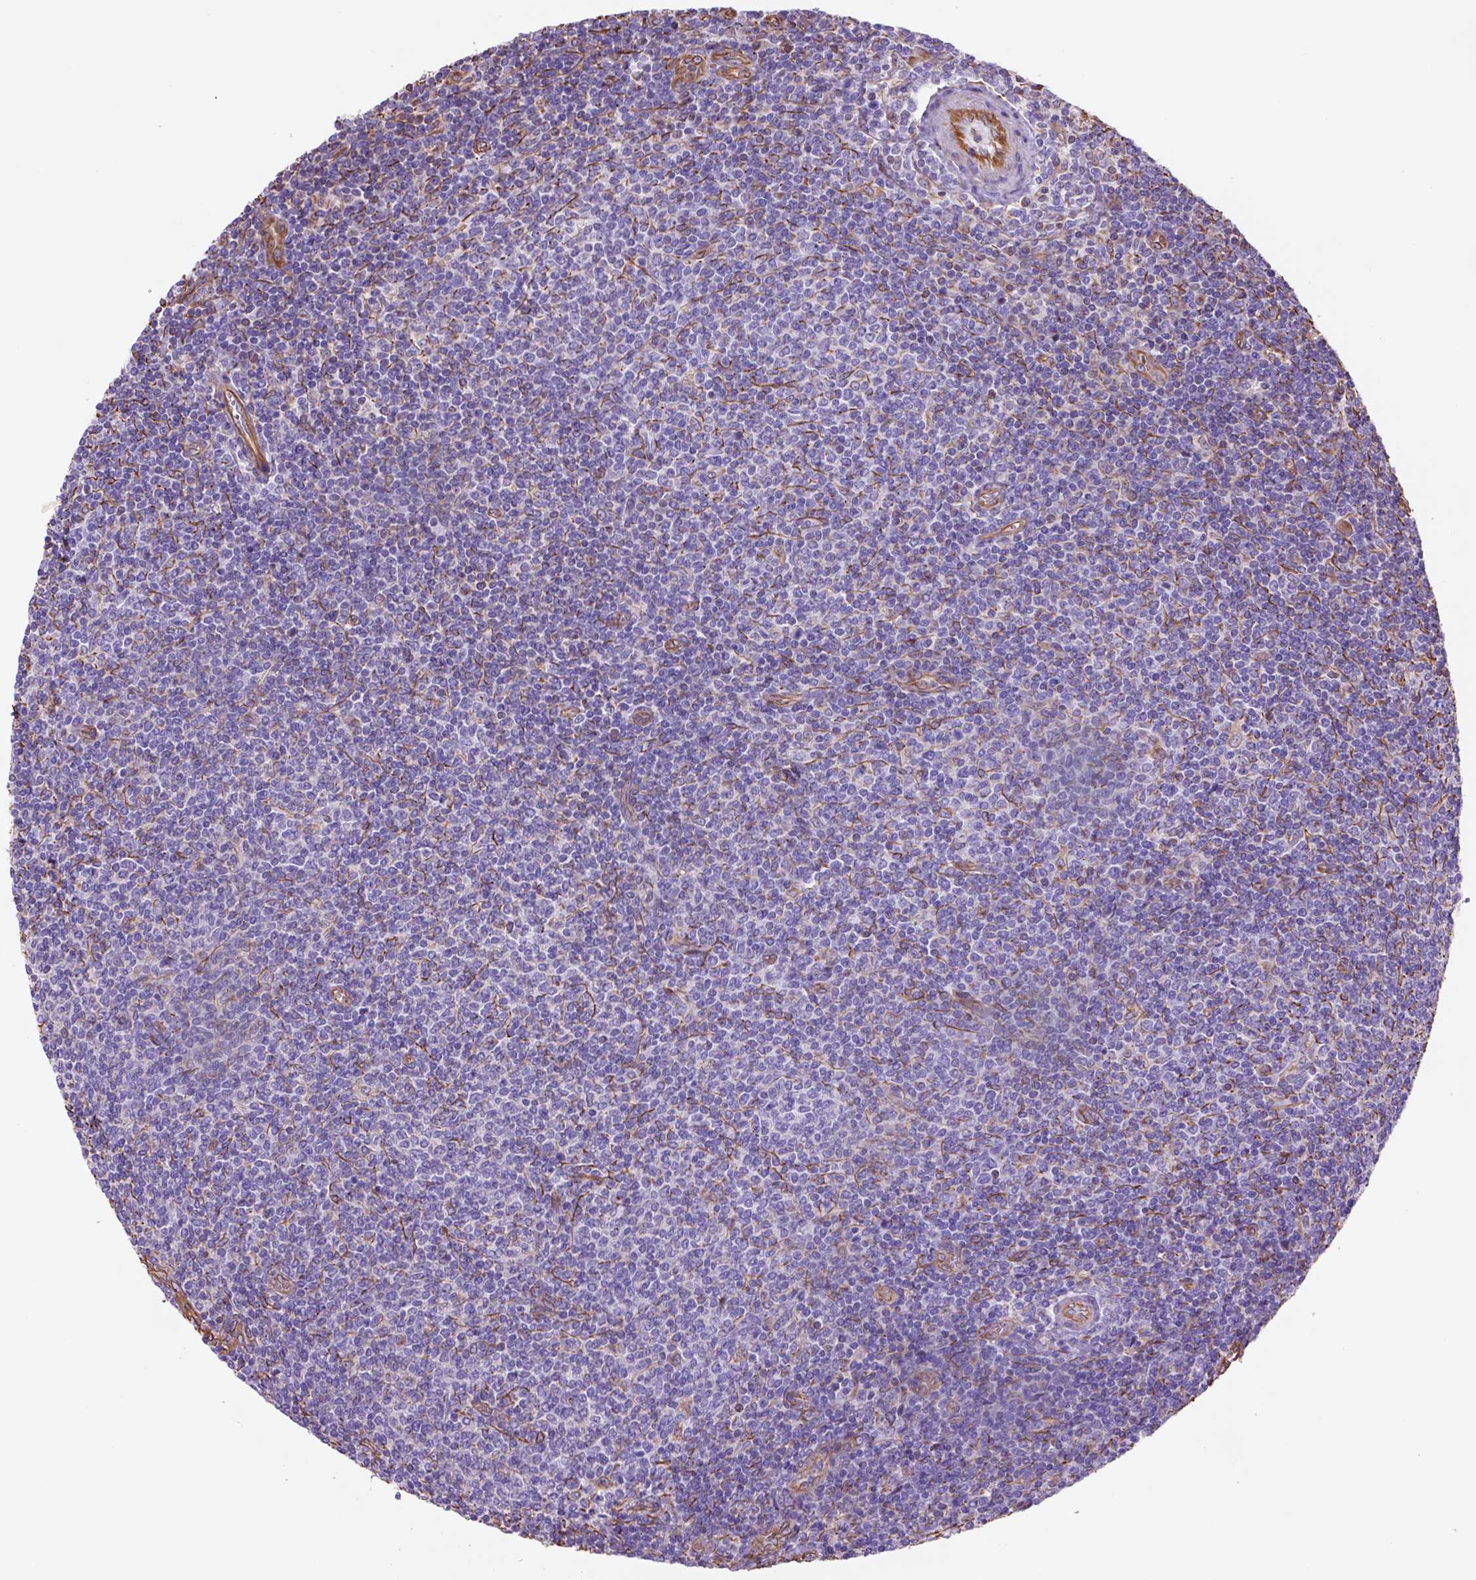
{"staining": {"intensity": "negative", "quantity": "none", "location": "none"}, "tissue": "lymphoma", "cell_type": "Tumor cells", "image_type": "cancer", "snomed": [{"axis": "morphology", "description": "Malignant lymphoma, non-Hodgkin's type, Low grade"}, {"axis": "topography", "description": "Lymph node"}], "caption": "Immunohistochemistry (IHC) photomicrograph of human lymphoma stained for a protein (brown), which shows no expression in tumor cells.", "gene": "ZZZ3", "patient": {"sex": "male", "age": 52}}